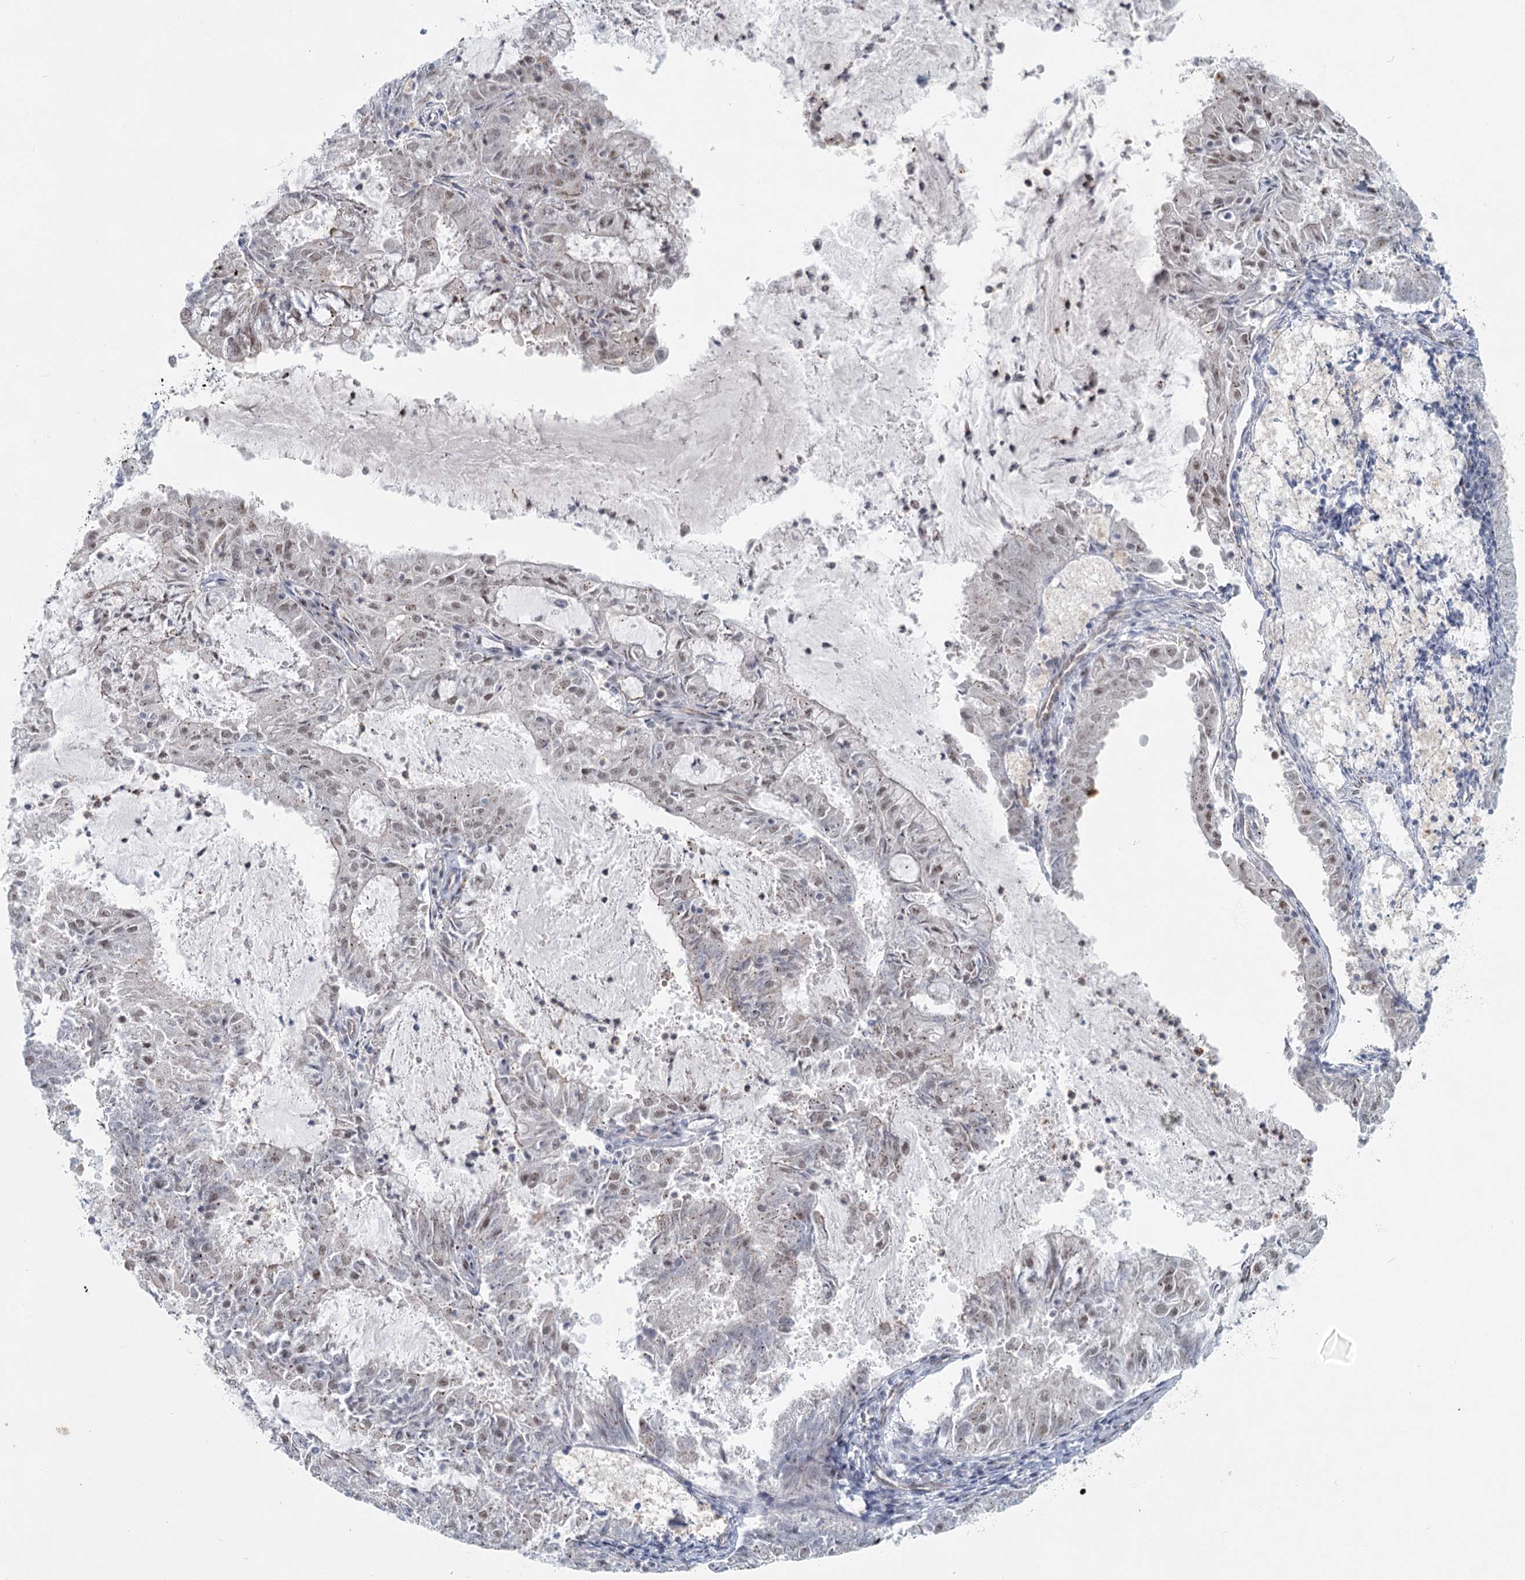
{"staining": {"intensity": "weak", "quantity": "<25%", "location": "nuclear"}, "tissue": "endometrial cancer", "cell_type": "Tumor cells", "image_type": "cancer", "snomed": [{"axis": "morphology", "description": "Adenocarcinoma, NOS"}, {"axis": "topography", "description": "Endometrium"}], "caption": "Immunohistochemistry micrograph of human endometrial adenocarcinoma stained for a protein (brown), which shows no expression in tumor cells.", "gene": "ABHD8", "patient": {"sex": "female", "age": 57}}